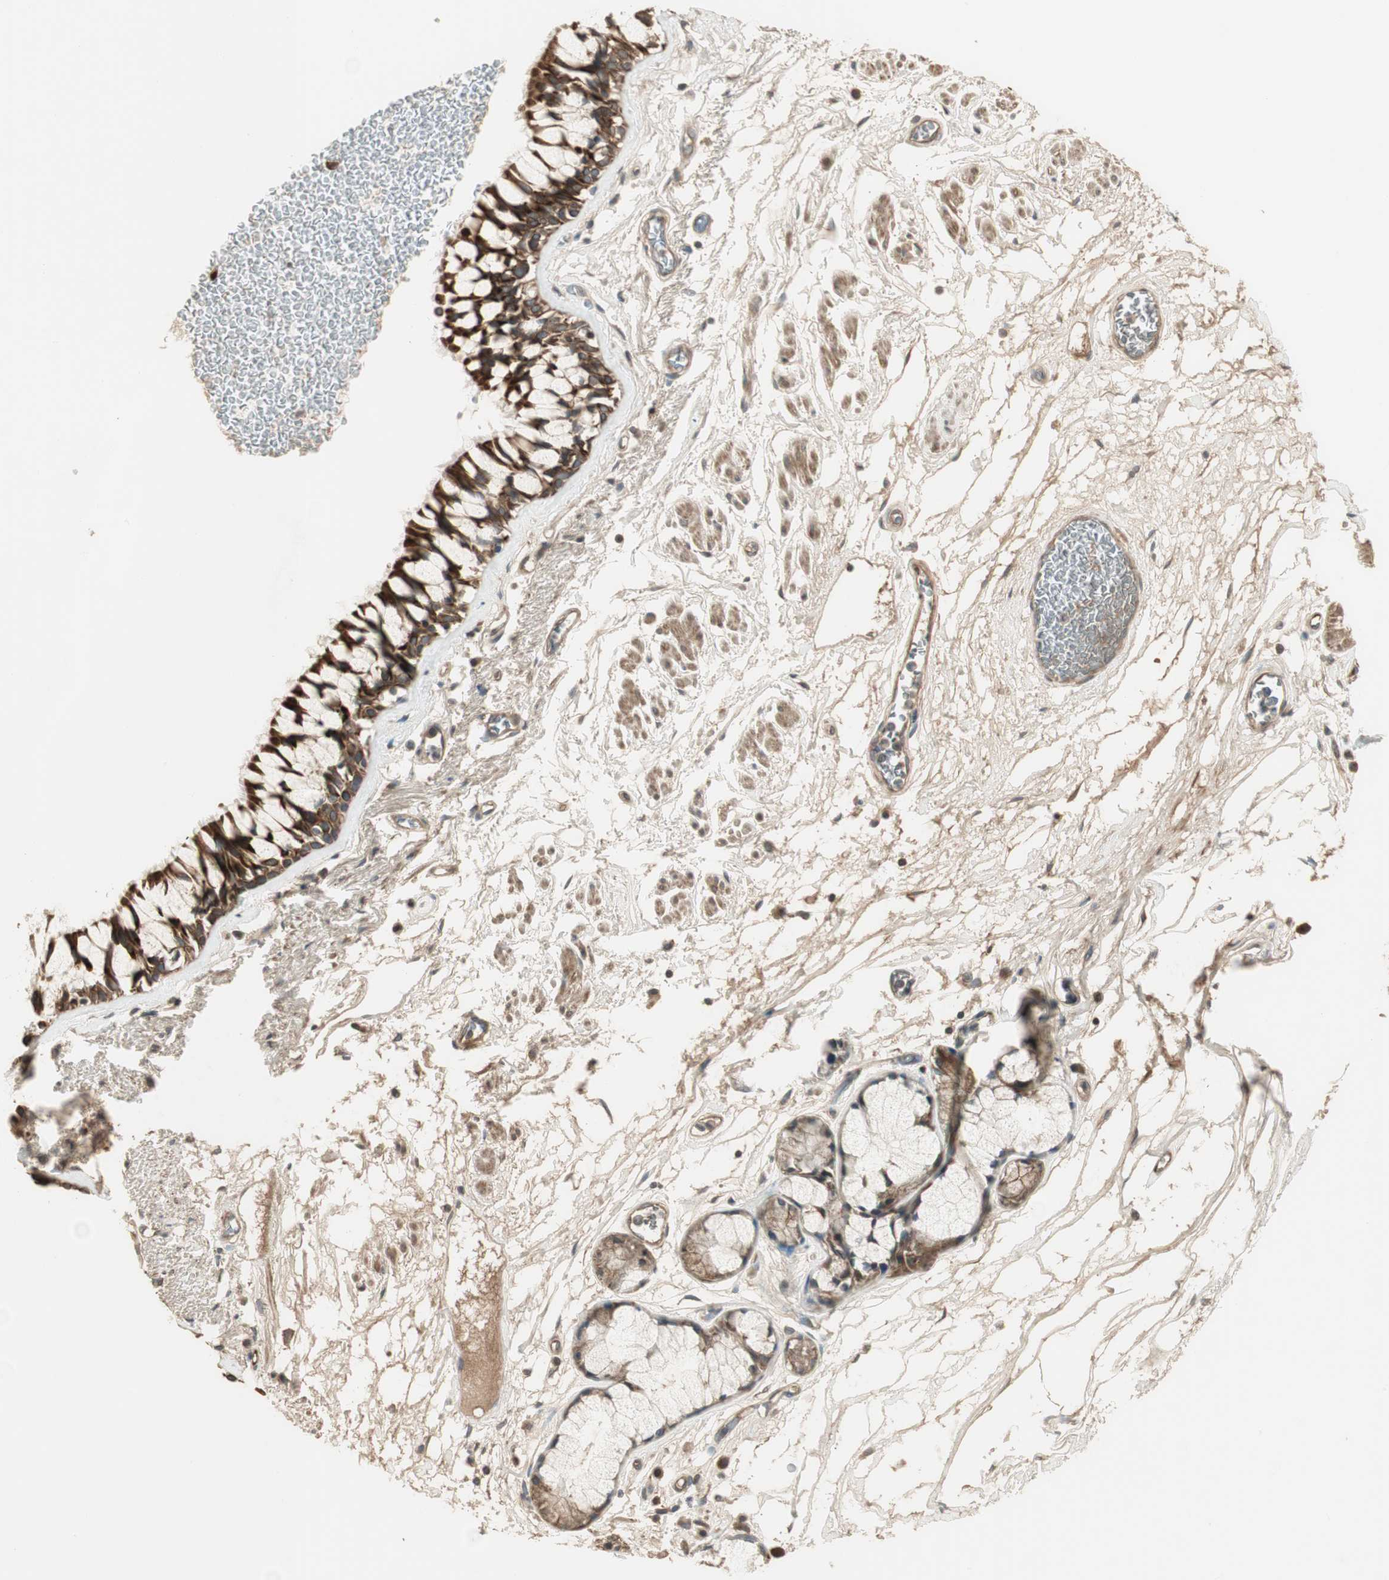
{"staining": {"intensity": "strong", "quantity": ">75%", "location": "cytoplasmic/membranous"}, "tissue": "bronchus", "cell_type": "Respiratory epithelial cells", "image_type": "normal", "snomed": [{"axis": "morphology", "description": "Normal tissue, NOS"}, {"axis": "topography", "description": "Bronchus"}], "caption": "Protein expression by IHC exhibits strong cytoplasmic/membranous expression in approximately >75% of respiratory epithelial cells in benign bronchus.", "gene": "PFDN5", "patient": {"sex": "male", "age": 66}}